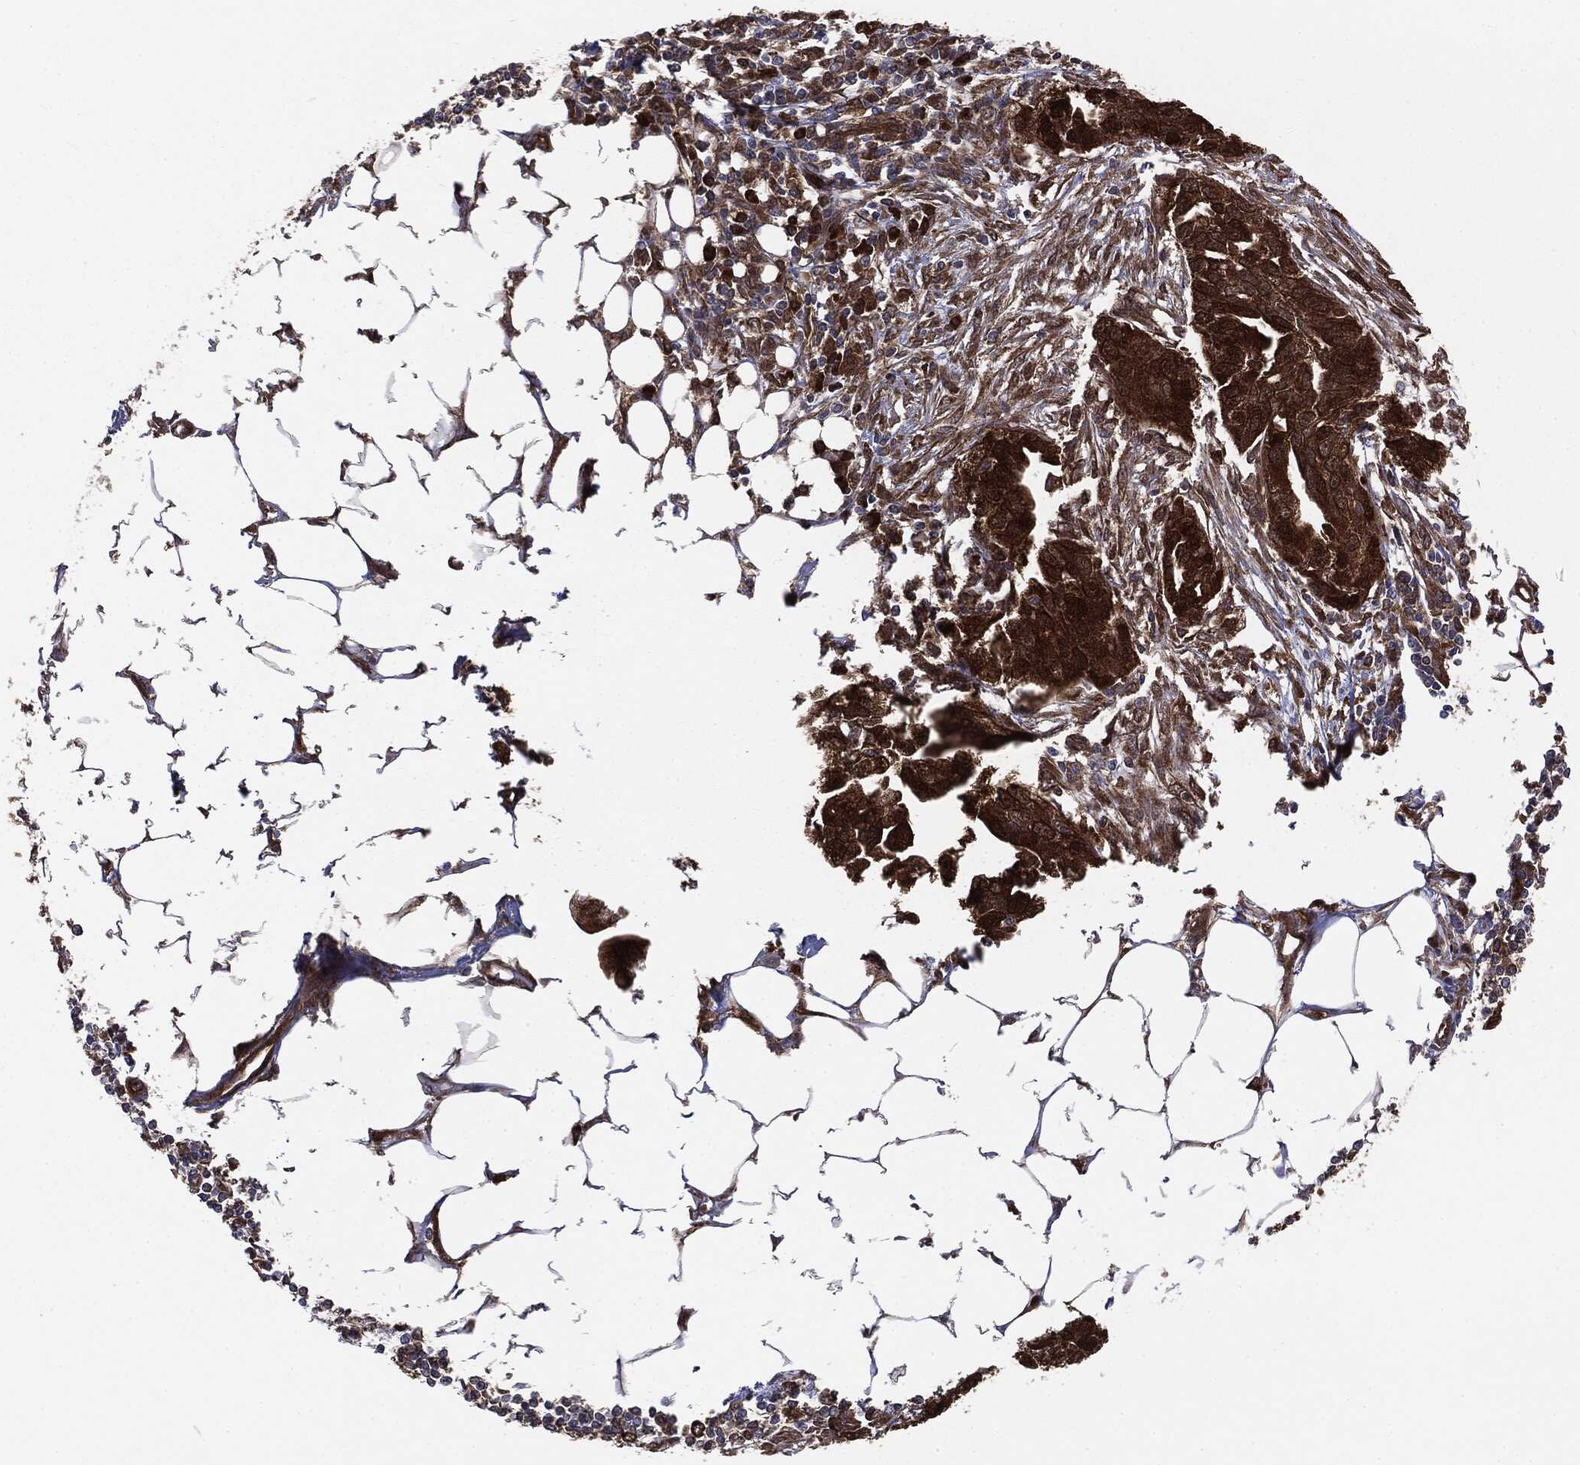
{"staining": {"intensity": "strong", "quantity": ">75%", "location": "cytoplasmic/membranous"}, "tissue": "ovarian cancer", "cell_type": "Tumor cells", "image_type": "cancer", "snomed": [{"axis": "morphology", "description": "Carcinoma, endometroid"}, {"axis": "morphology", "description": "Cystadenocarcinoma, serous, NOS"}, {"axis": "topography", "description": "Ovary"}], "caption": "Strong cytoplasmic/membranous positivity for a protein is present in approximately >75% of tumor cells of endometroid carcinoma (ovarian) using immunohistochemistry.", "gene": "NME1", "patient": {"sex": "female", "age": 45}}